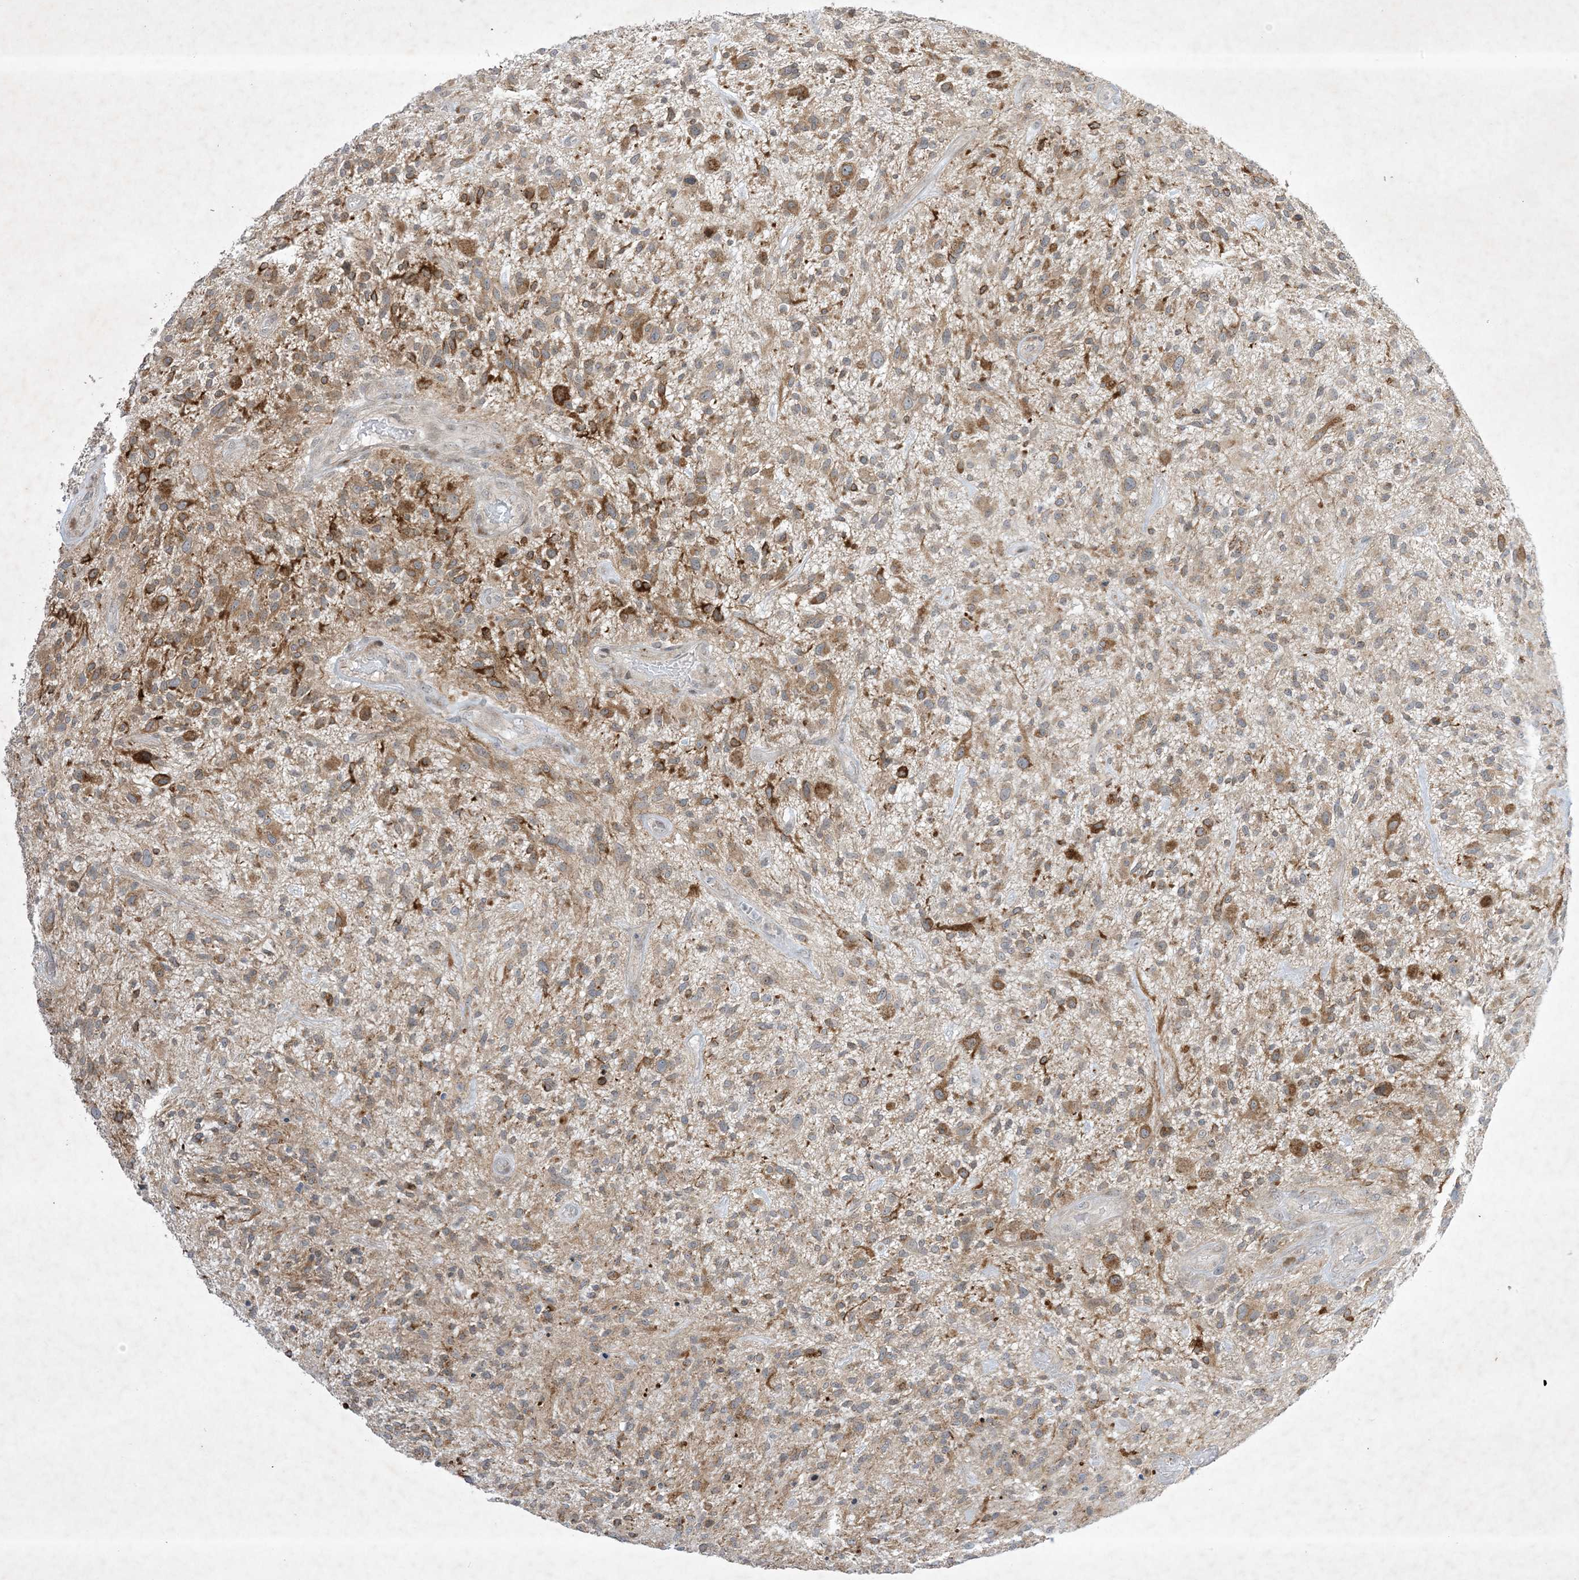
{"staining": {"intensity": "moderate", "quantity": "25%-75%", "location": "cytoplasmic/membranous"}, "tissue": "glioma", "cell_type": "Tumor cells", "image_type": "cancer", "snomed": [{"axis": "morphology", "description": "Glioma, malignant, High grade"}, {"axis": "topography", "description": "Brain"}], "caption": "The micrograph displays staining of glioma, revealing moderate cytoplasmic/membranous protein staining (brown color) within tumor cells. (brown staining indicates protein expression, while blue staining denotes nuclei).", "gene": "SOGA3", "patient": {"sex": "male", "age": 47}}